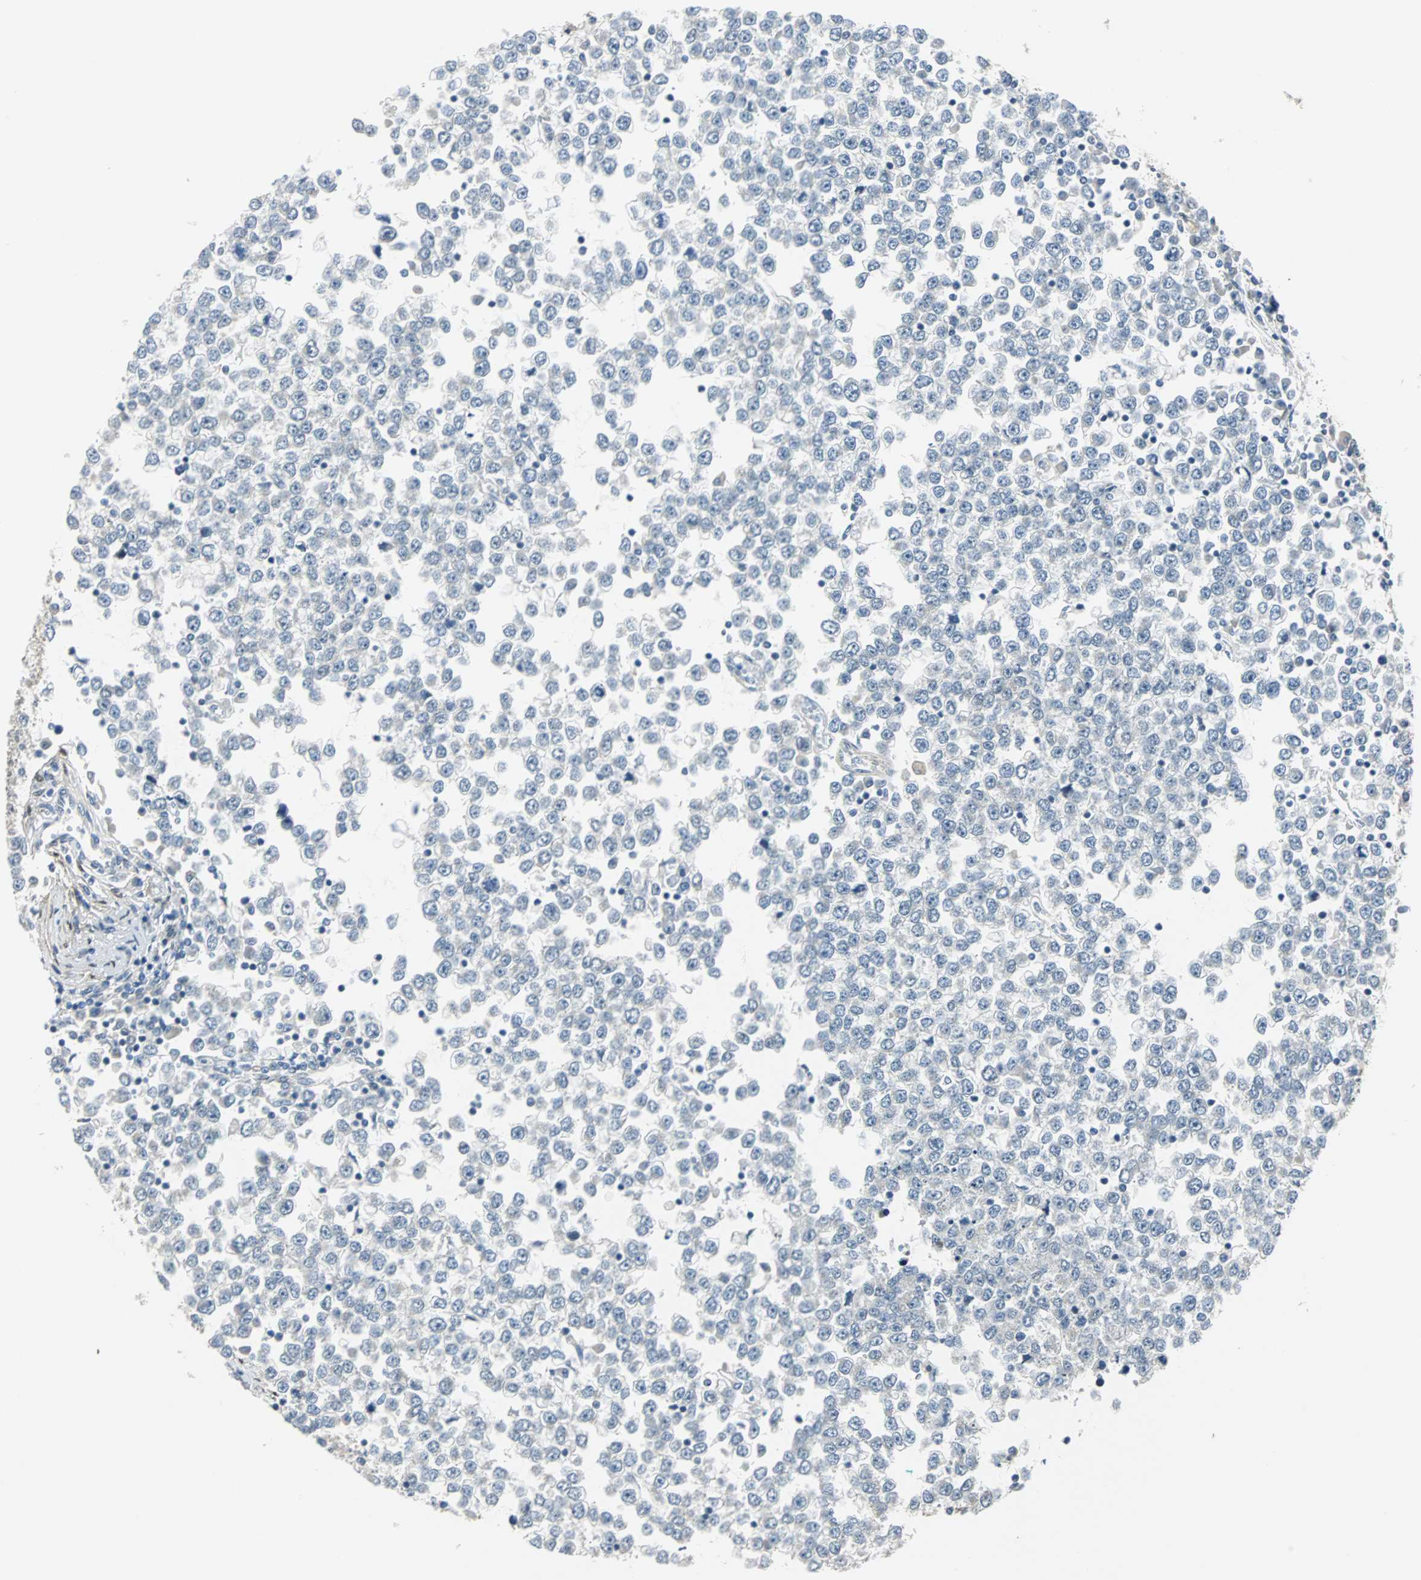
{"staining": {"intensity": "weak", "quantity": "25%-75%", "location": "cytoplasmic/membranous"}, "tissue": "testis cancer", "cell_type": "Tumor cells", "image_type": "cancer", "snomed": [{"axis": "morphology", "description": "Seminoma, NOS"}, {"axis": "topography", "description": "Testis"}], "caption": "The micrograph reveals staining of seminoma (testis), revealing weak cytoplasmic/membranous protein positivity (brown color) within tumor cells.", "gene": "FHL2", "patient": {"sex": "male", "age": 65}}